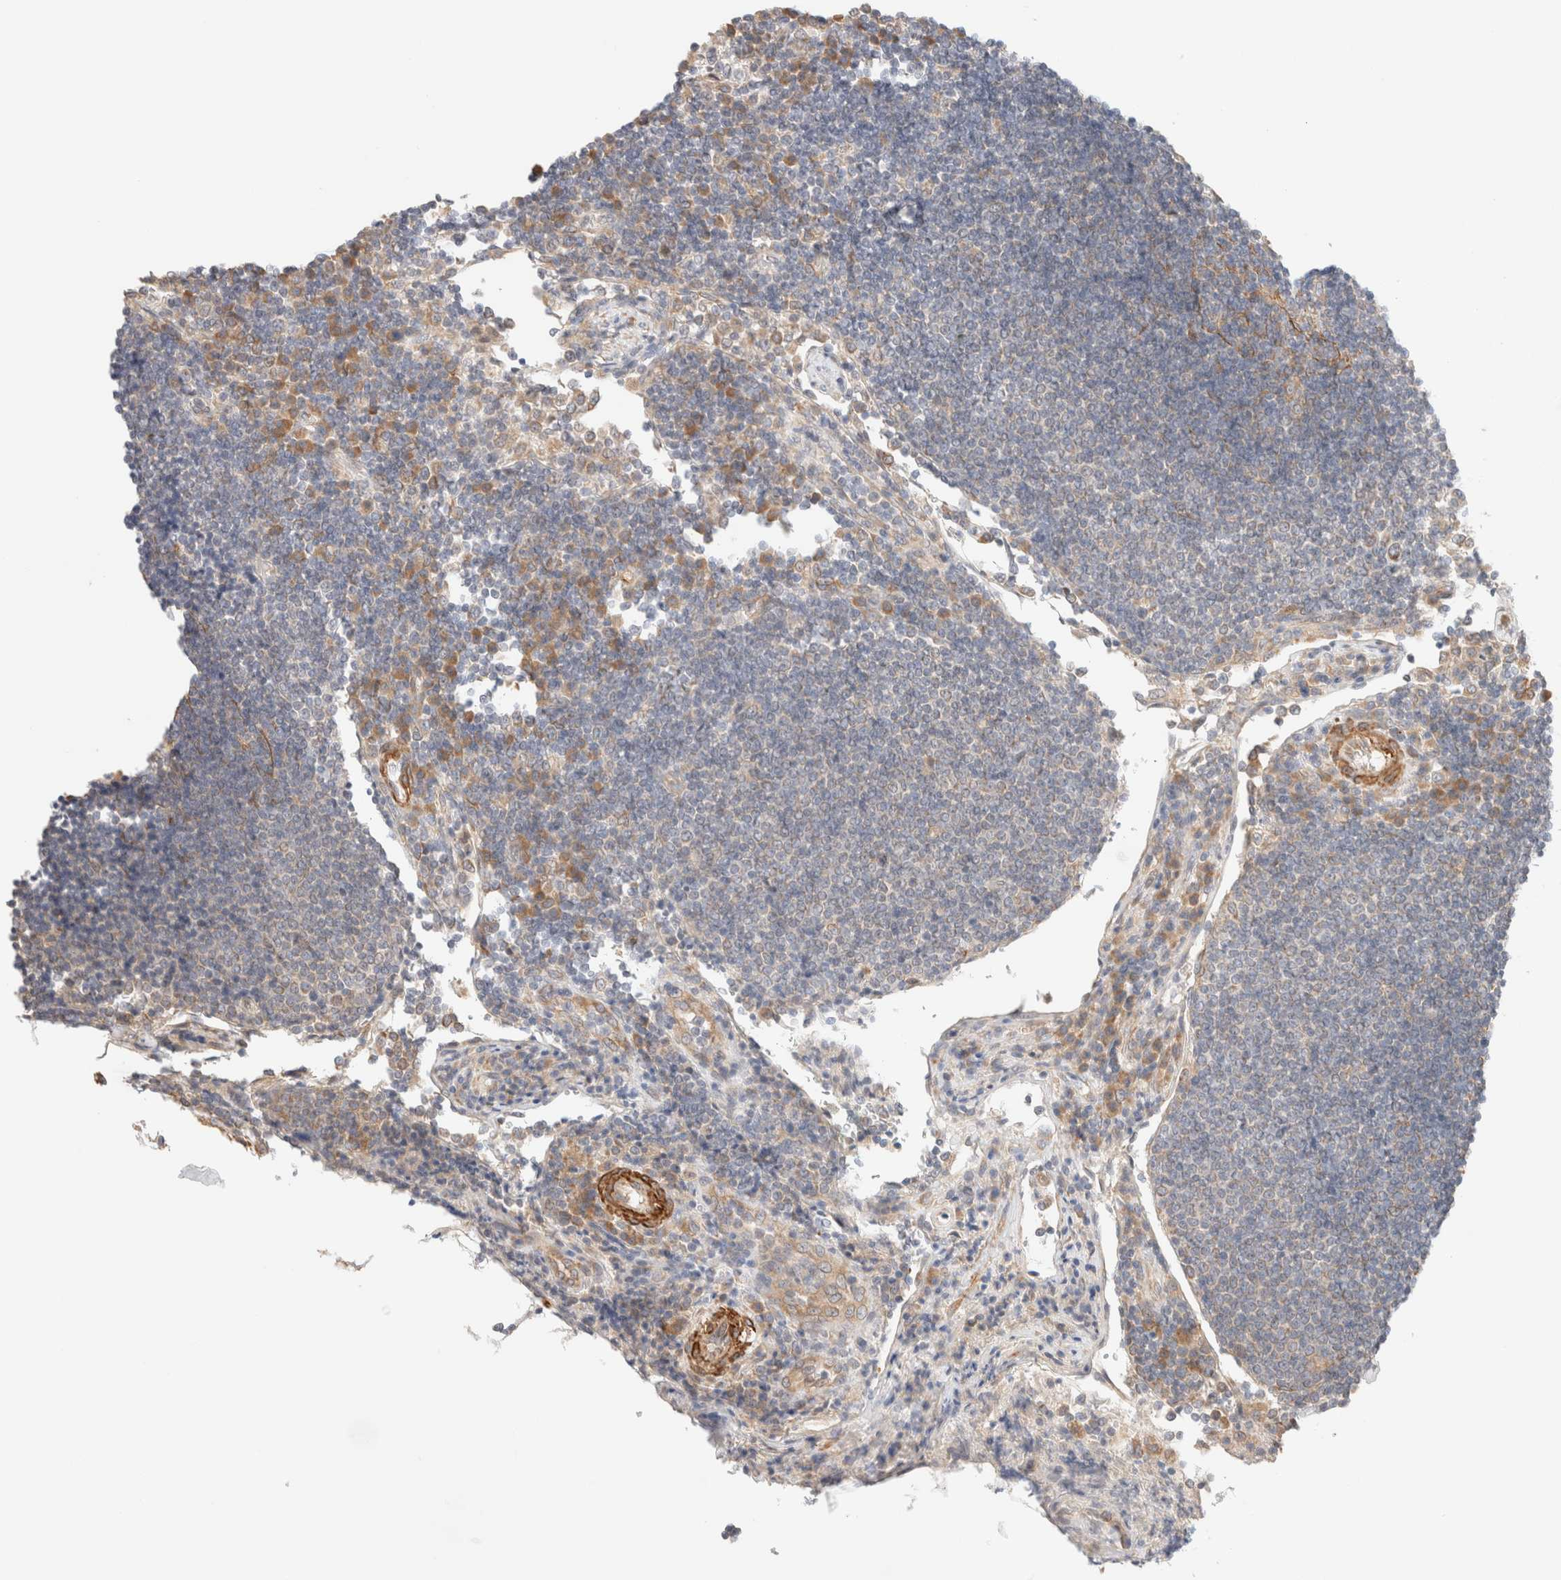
{"staining": {"intensity": "negative", "quantity": "none", "location": "none"}, "tissue": "lymph node", "cell_type": "Germinal center cells", "image_type": "normal", "snomed": [{"axis": "morphology", "description": "Normal tissue, NOS"}, {"axis": "topography", "description": "Lymph node"}], "caption": "Histopathology image shows no protein positivity in germinal center cells of unremarkable lymph node. (DAB immunohistochemistry, high magnification).", "gene": "RRP15", "patient": {"sex": "female", "age": 53}}